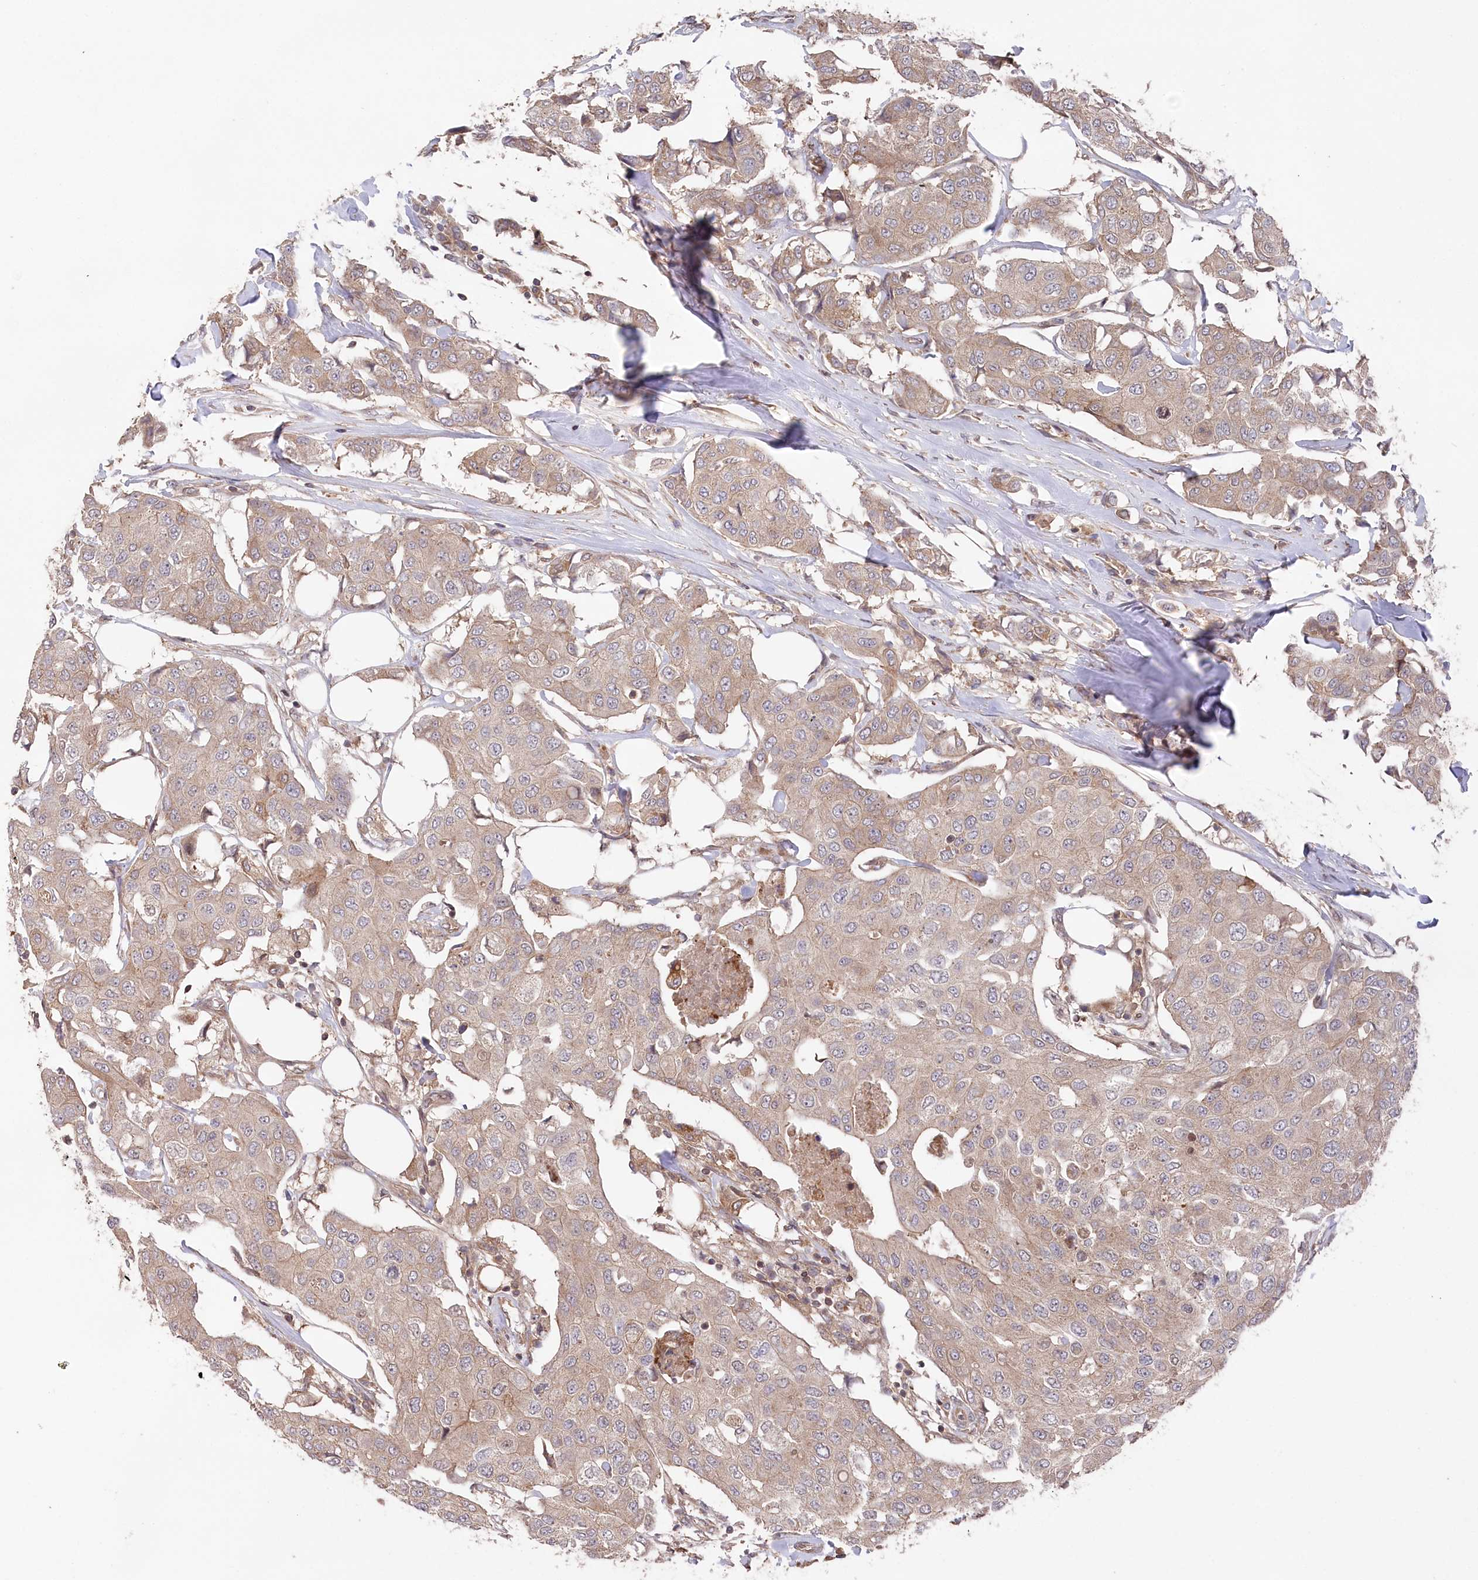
{"staining": {"intensity": "weak", "quantity": "25%-75%", "location": "cytoplasmic/membranous"}, "tissue": "breast cancer", "cell_type": "Tumor cells", "image_type": "cancer", "snomed": [{"axis": "morphology", "description": "Duct carcinoma"}, {"axis": "topography", "description": "Breast"}], "caption": "The histopathology image demonstrates immunohistochemical staining of breast cancer (invasive ductal carcinoma). There is weak cytoplasmic/membranous expression is seen in approximately 25%-75% of tumor cells.", "gene": "PPP1R21", "patient": {"sex": "female", "age": 80}}